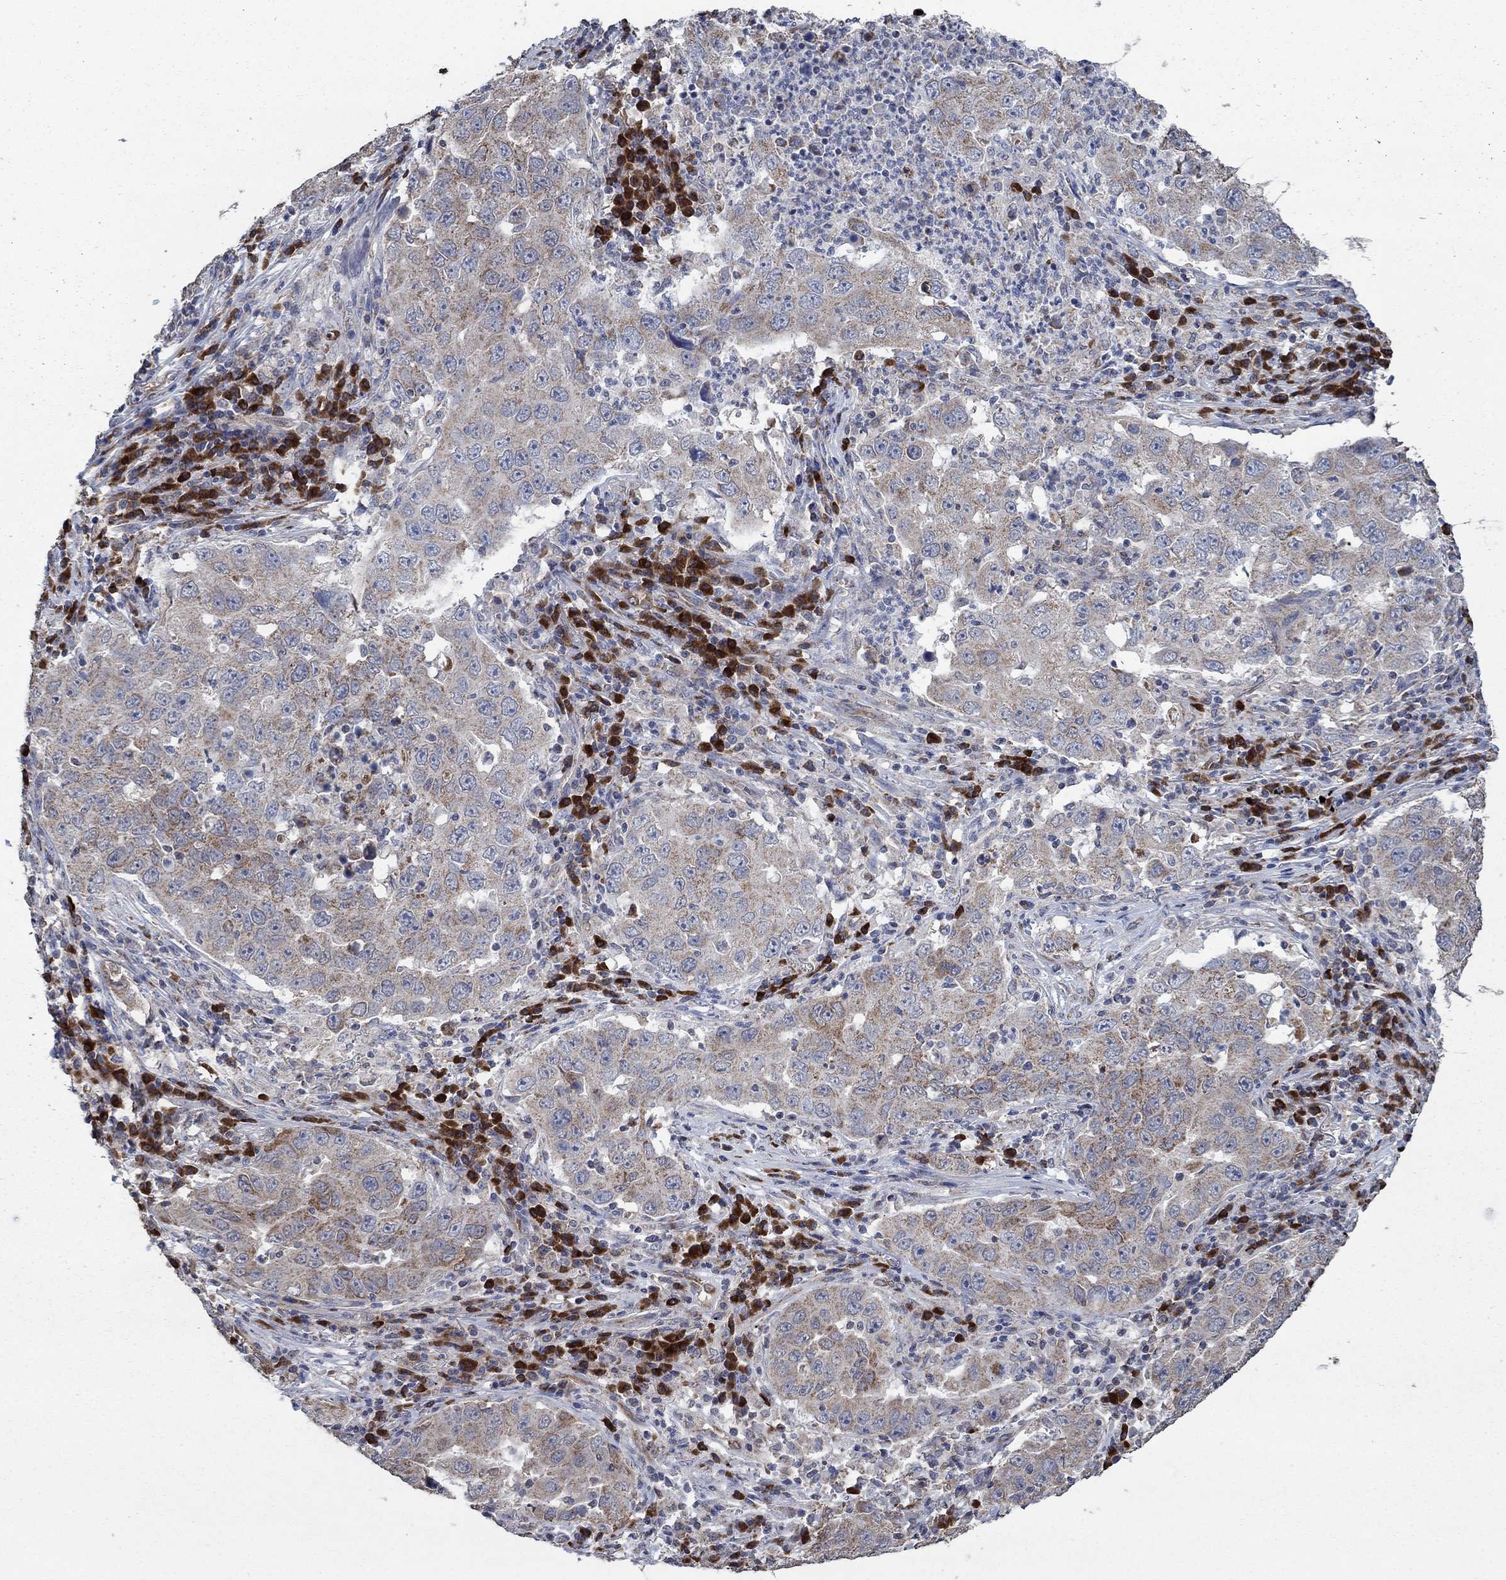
{"staining": {"intensity": "weak", "quantity": "25%-75%", "location": "cytoplasmic/membranous"}, "tissue": "lung cancer", "cell_type": "Tumor cells", "image_type": "cancer", "snomed": [{"axis": "morphology", "description": "Adenocarcinoma, NOS"}, {"axis": "topography", "description": "Lung"}], "caption": "Lung cancer stained with a brown dye demonstrates weak cytoplasmic/membranous positive positivity in approximately 25%-75% of tumor cells.", "gene": "HID1", "patient": {"sex": "male", "age": 73}}